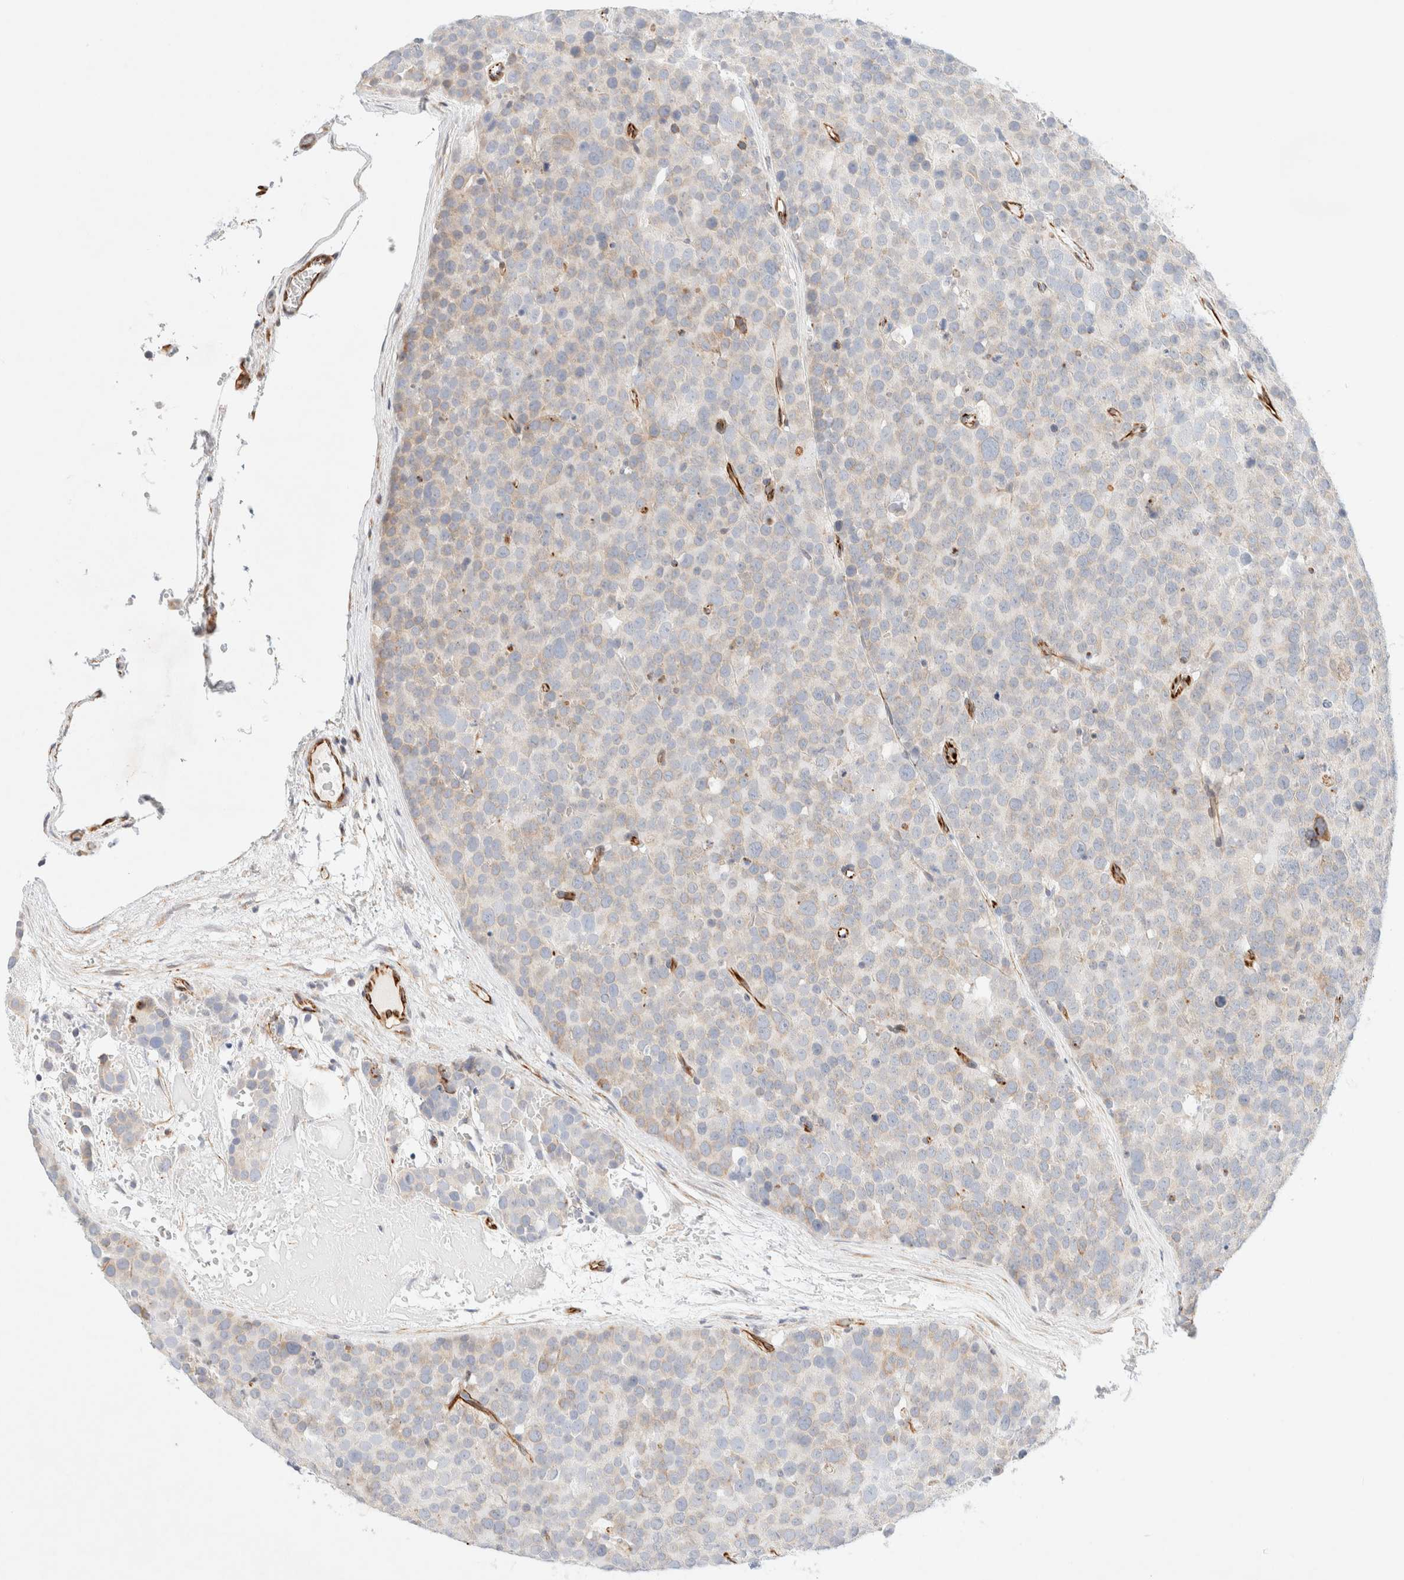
{"staining": {"intensity": "weak", "quantity": "25%-75%", "location": "cytoplasmic/membranous"}, "tissue": "testis cancer", "cell_type": "Tumor cells", "image_type": "cancer", "snomed": [{"axis": "morphology", "description": "Seminoma, NOS"}, {"axis": "topography", "description": "Testis"}], "caption": "A brown stain labels weak cytoplasmic/membranous positivity of a protein in testis cancer (seminoma) tumor cells.", "gene": "SLC25A48", "patient": {"sex": "male", "age": 71}}